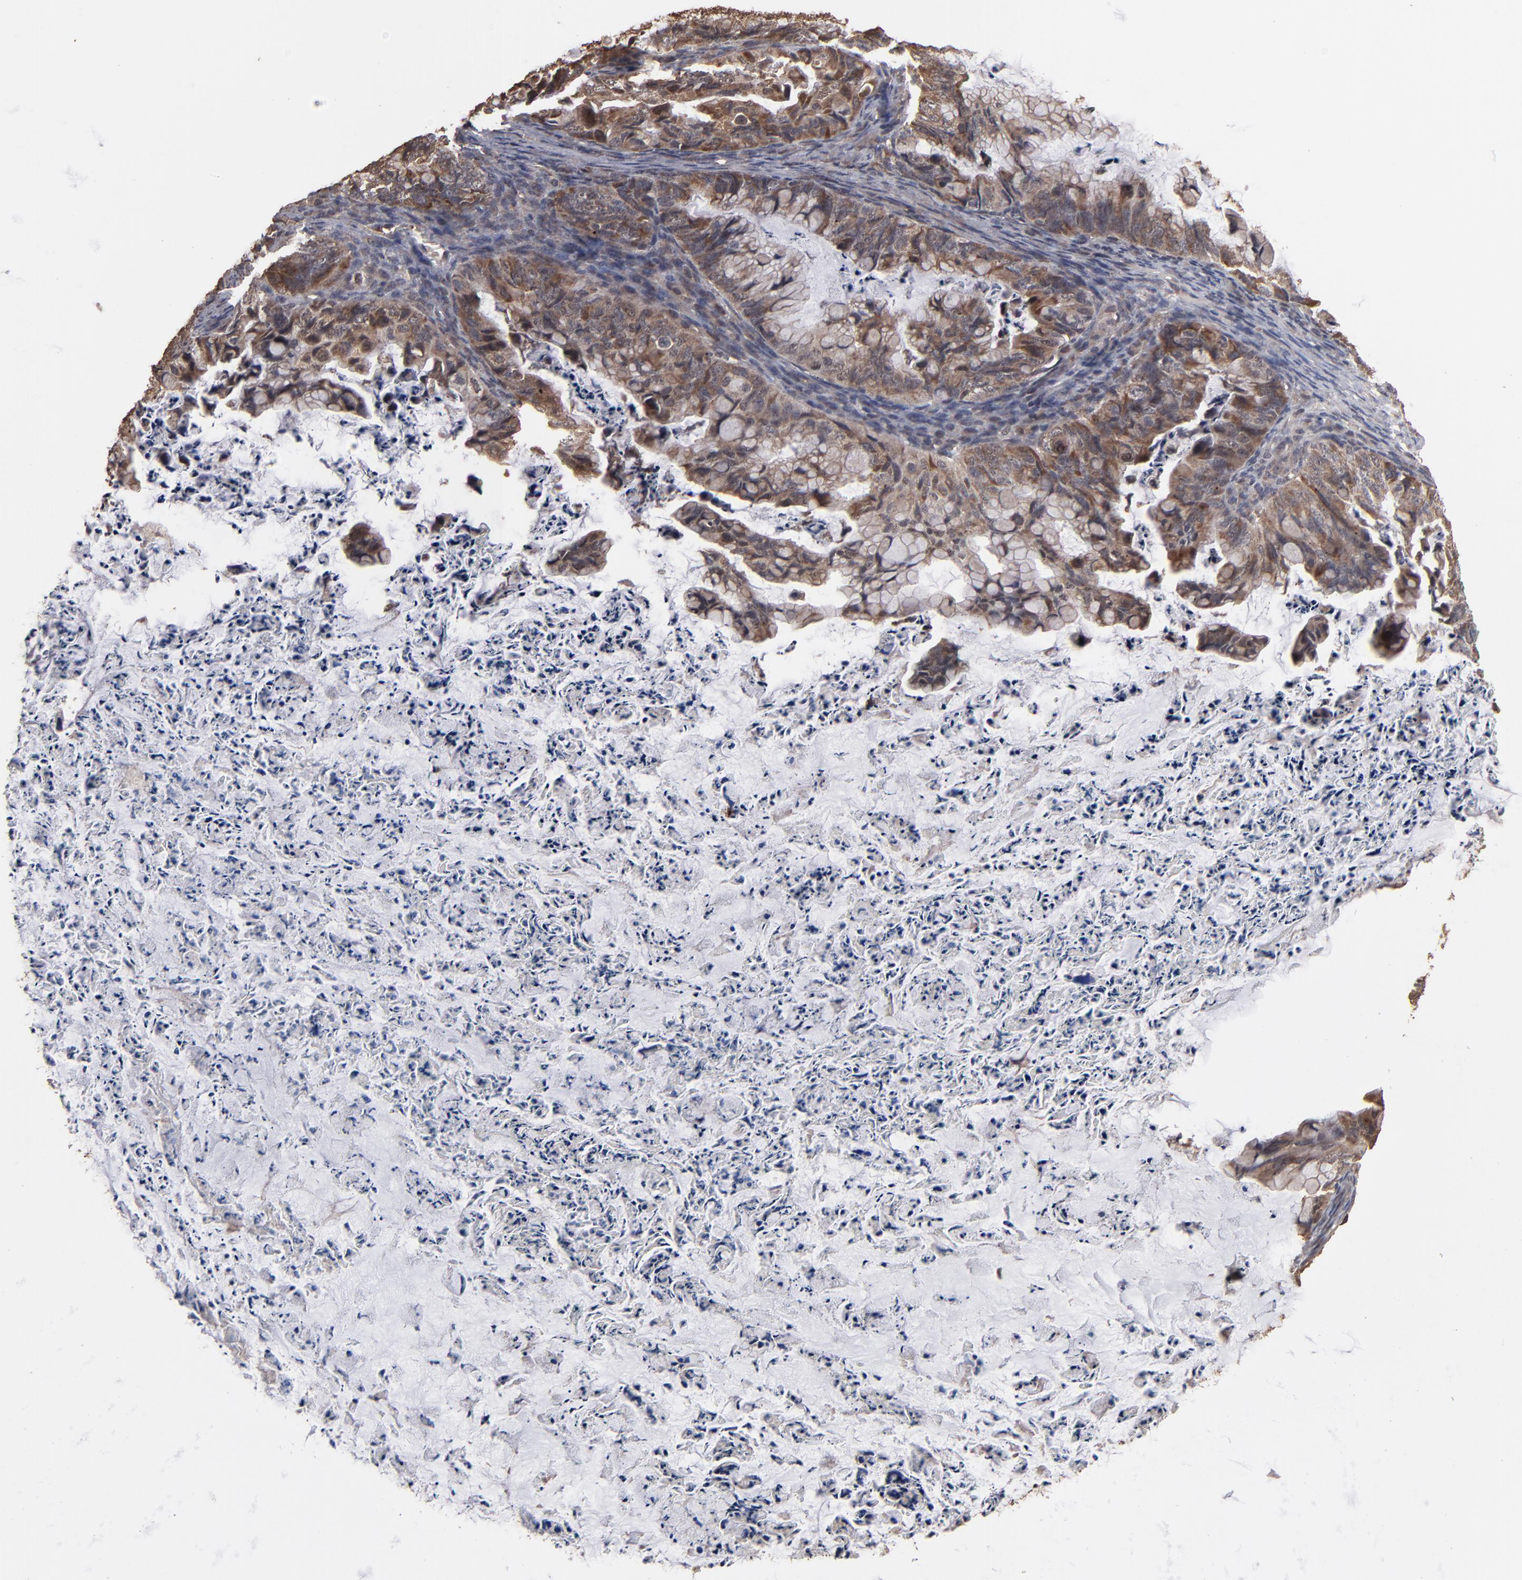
{"staining": {"intensity": "moderate", "quantity": ">75%", "location": "cytoplasmic/membranous,nuclear"}, "tissue": "ovarian cancer", "cell_type": "Tumor cells", "image_type": "cancer", "snomed": [{"axis": "morphology", "description": "Cystadenocarcinoma, mucinous, NOS"}, {"axis": "topography", "description": "Ovary"}], "caption": "Ovarian mucinous cystadenocarcinoma was stained to show a protein in brown. There is medium levels of moderate cytoplasmic/membranous and nuclear staining in approximately >75% of tumor cells.", "gene": "NXF2B", "patient": {"sex": "female", "age": 36}}